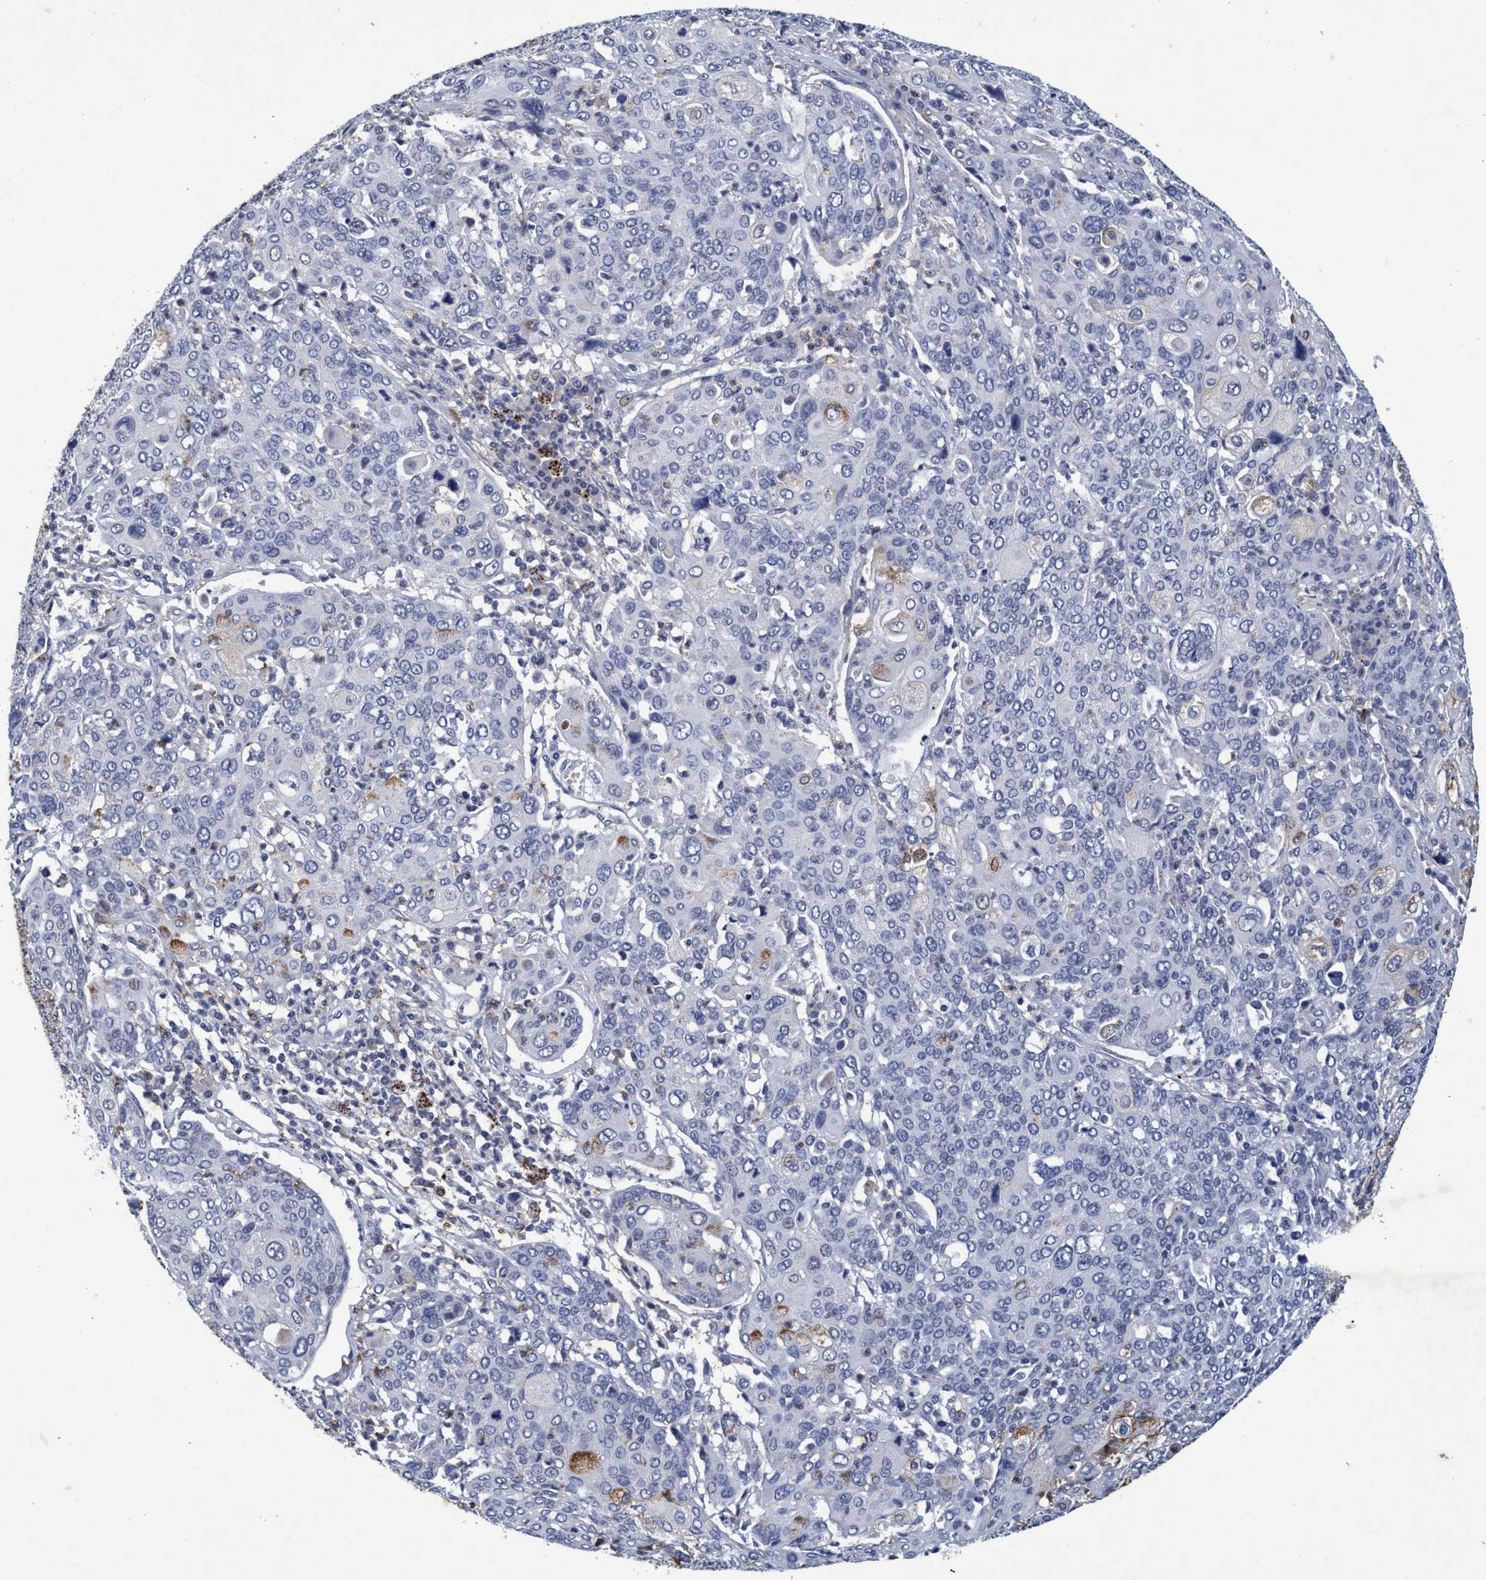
{"staining": {"intensity": "negative", "quantity": "none", "location": "none"}, "tissue": "cervical cancer", "cell_type": "Tumor cells", "image_type": "cancer", "snomed": [{"axis": "morphology", "description": "Squamous cell carcinoma, NOS"}, {"axis": "topography", "description": "Cervix"}], "caption": "The histopathology image demonstrates no significant expression in tumor cells of cervical cancer.", "gene": "GRB14", "patient": {"sex": "female", "age": 40}}